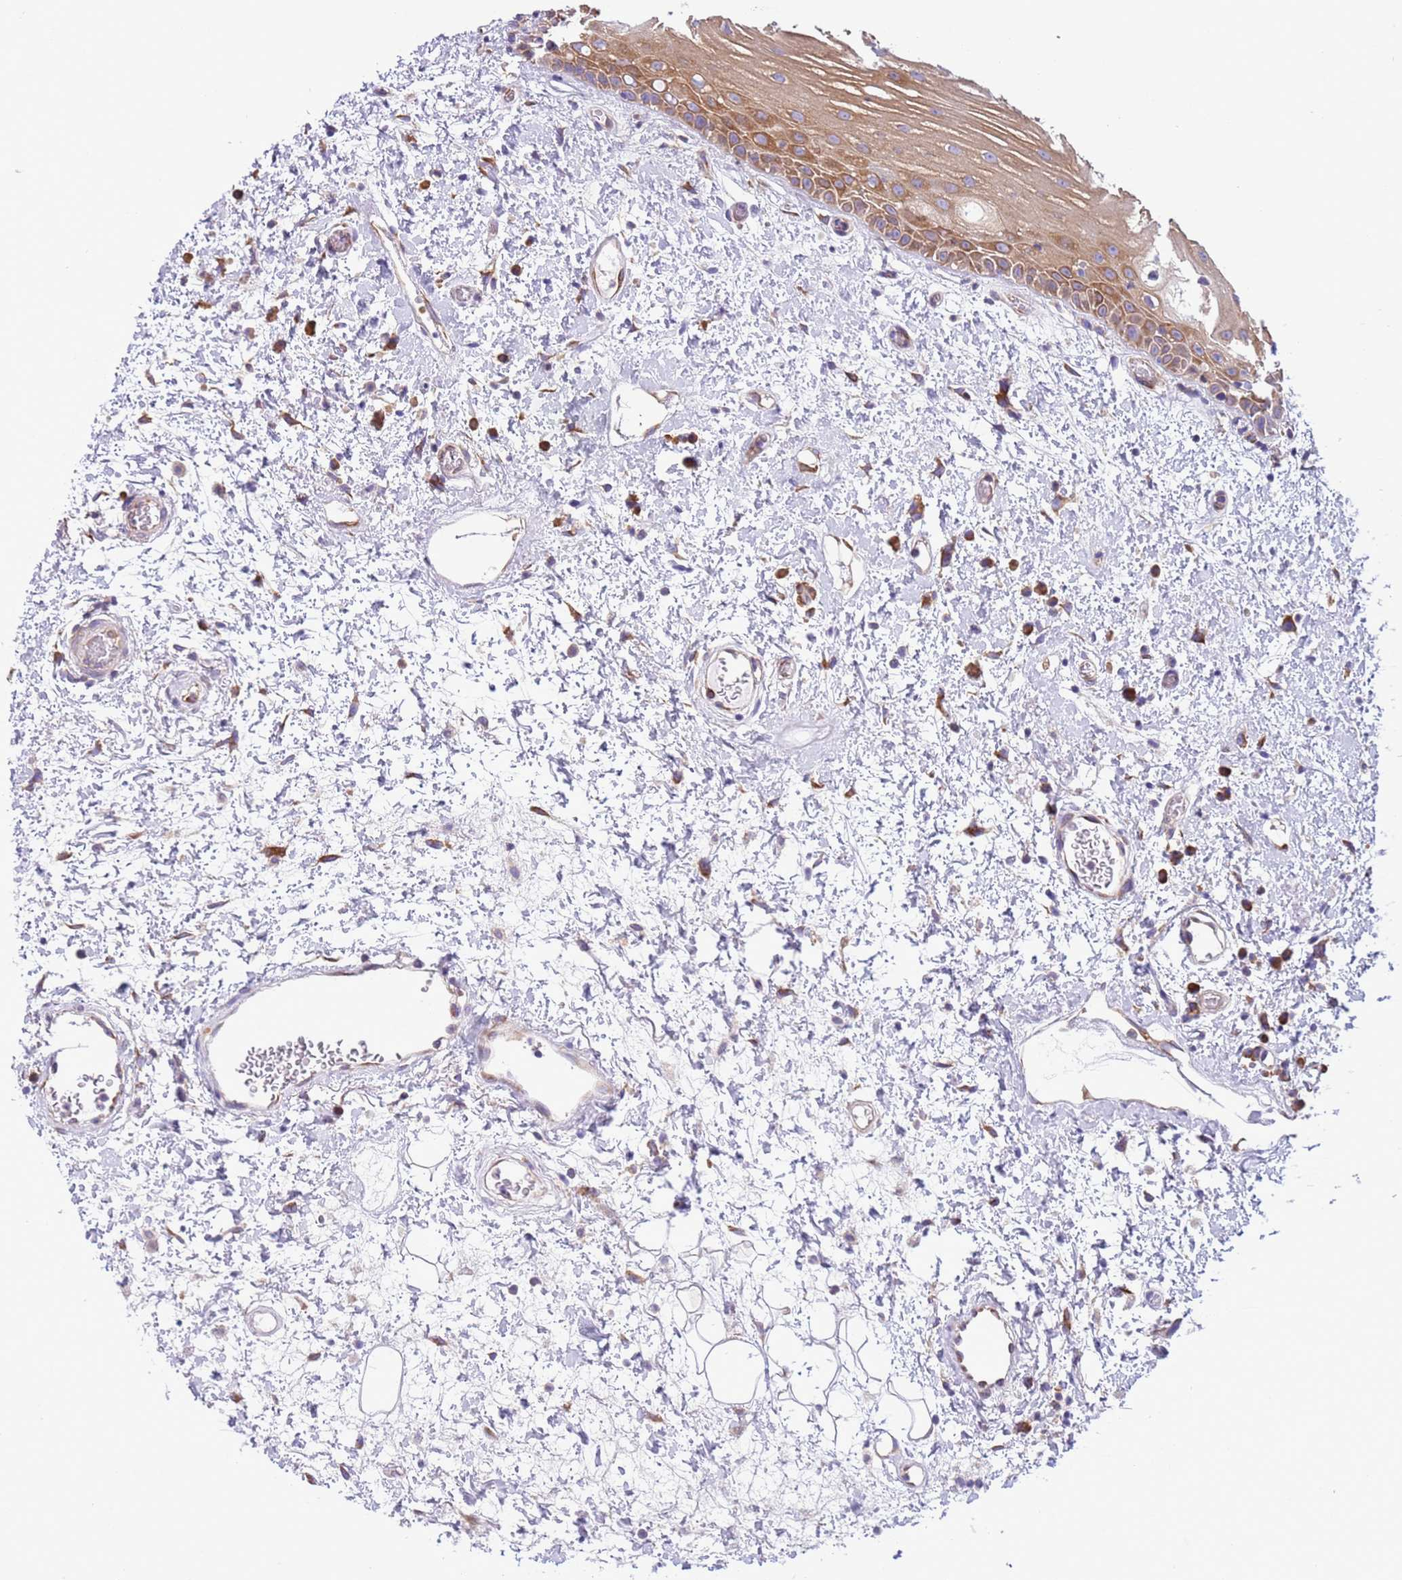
{"staining": {"intensity": "moderate", "quantity": ">75%", "location": "cytoplasmic/membranous"}, "tissue": "oral mucosa", "cell_type": "Squamous epithelial cells", "image_type": "normal", "snomed": [{"axis": "morphology", "description": "Normal tissue, NOS"}, {"axis": "topography", "description": "Oral tissue"}], "caption": "Squamous epithelial cells reveal moderate cytoplasmic/membranous positivity in about >75% of cells in benign oral mucosa. (IHC, brightfield microscopy, high magnification).", "gene": "VARS1", "patient": {"sex": "female", "age": 76}}